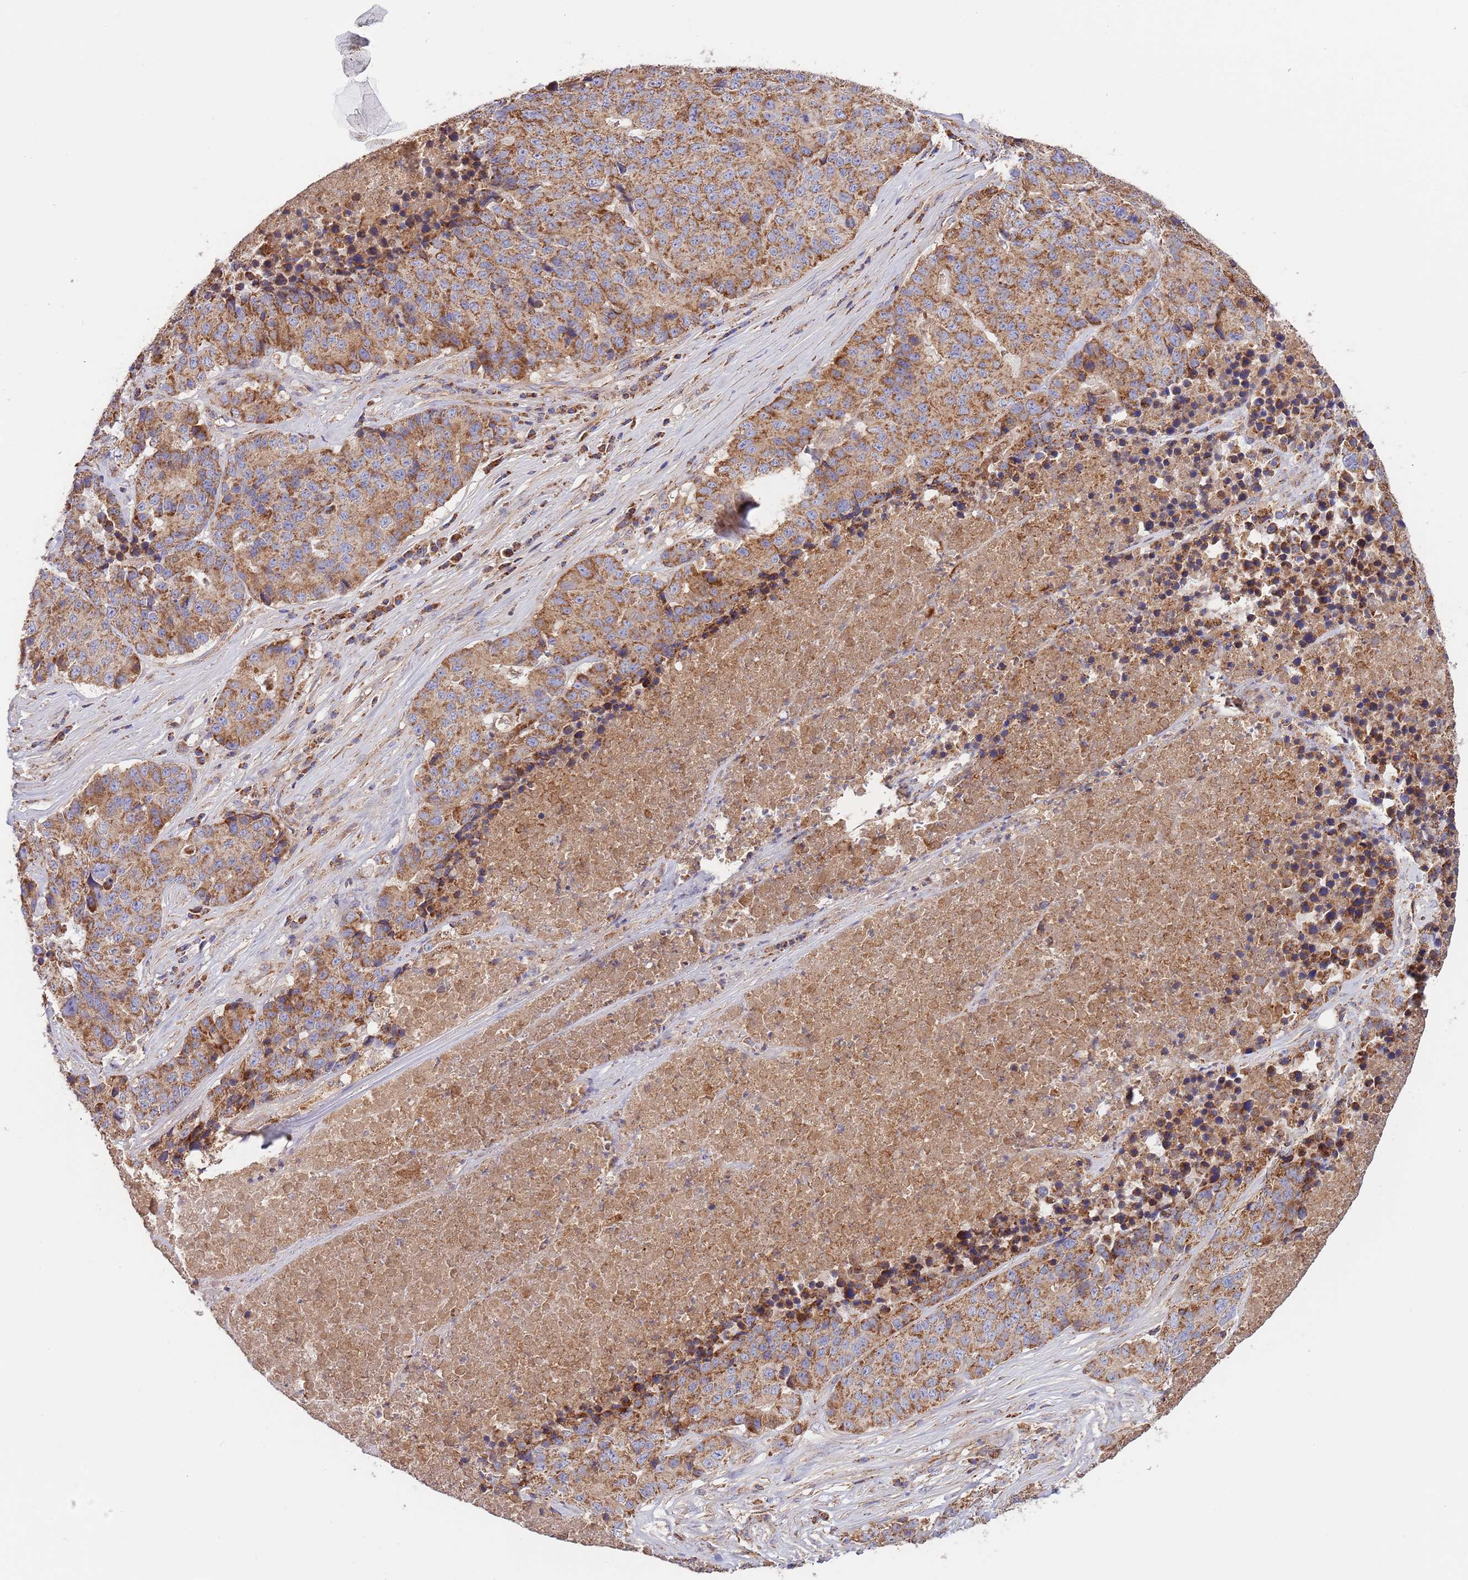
{"staining": {"intensity": "strong", "quantity": ">75%", "location": "cytoplasmic/membranous"}, "tissue": "stomach cancer", "cell_type": "Tumor cells", "image_type": "cancer", "snomed": [{"axis": "morphology", "description": "Adenocarcinoma, NOS"}, {"axis": "topography", "description": "Stomach"}], "caption": "Approximately >75% of tumor cells in human stomach cancer display strong cytoplasmic/membranous protein expression as visualized by brown immunohistochemical staining.", "gene": "DNAJA3", "patient": {"sex": "male", "age": 71}}